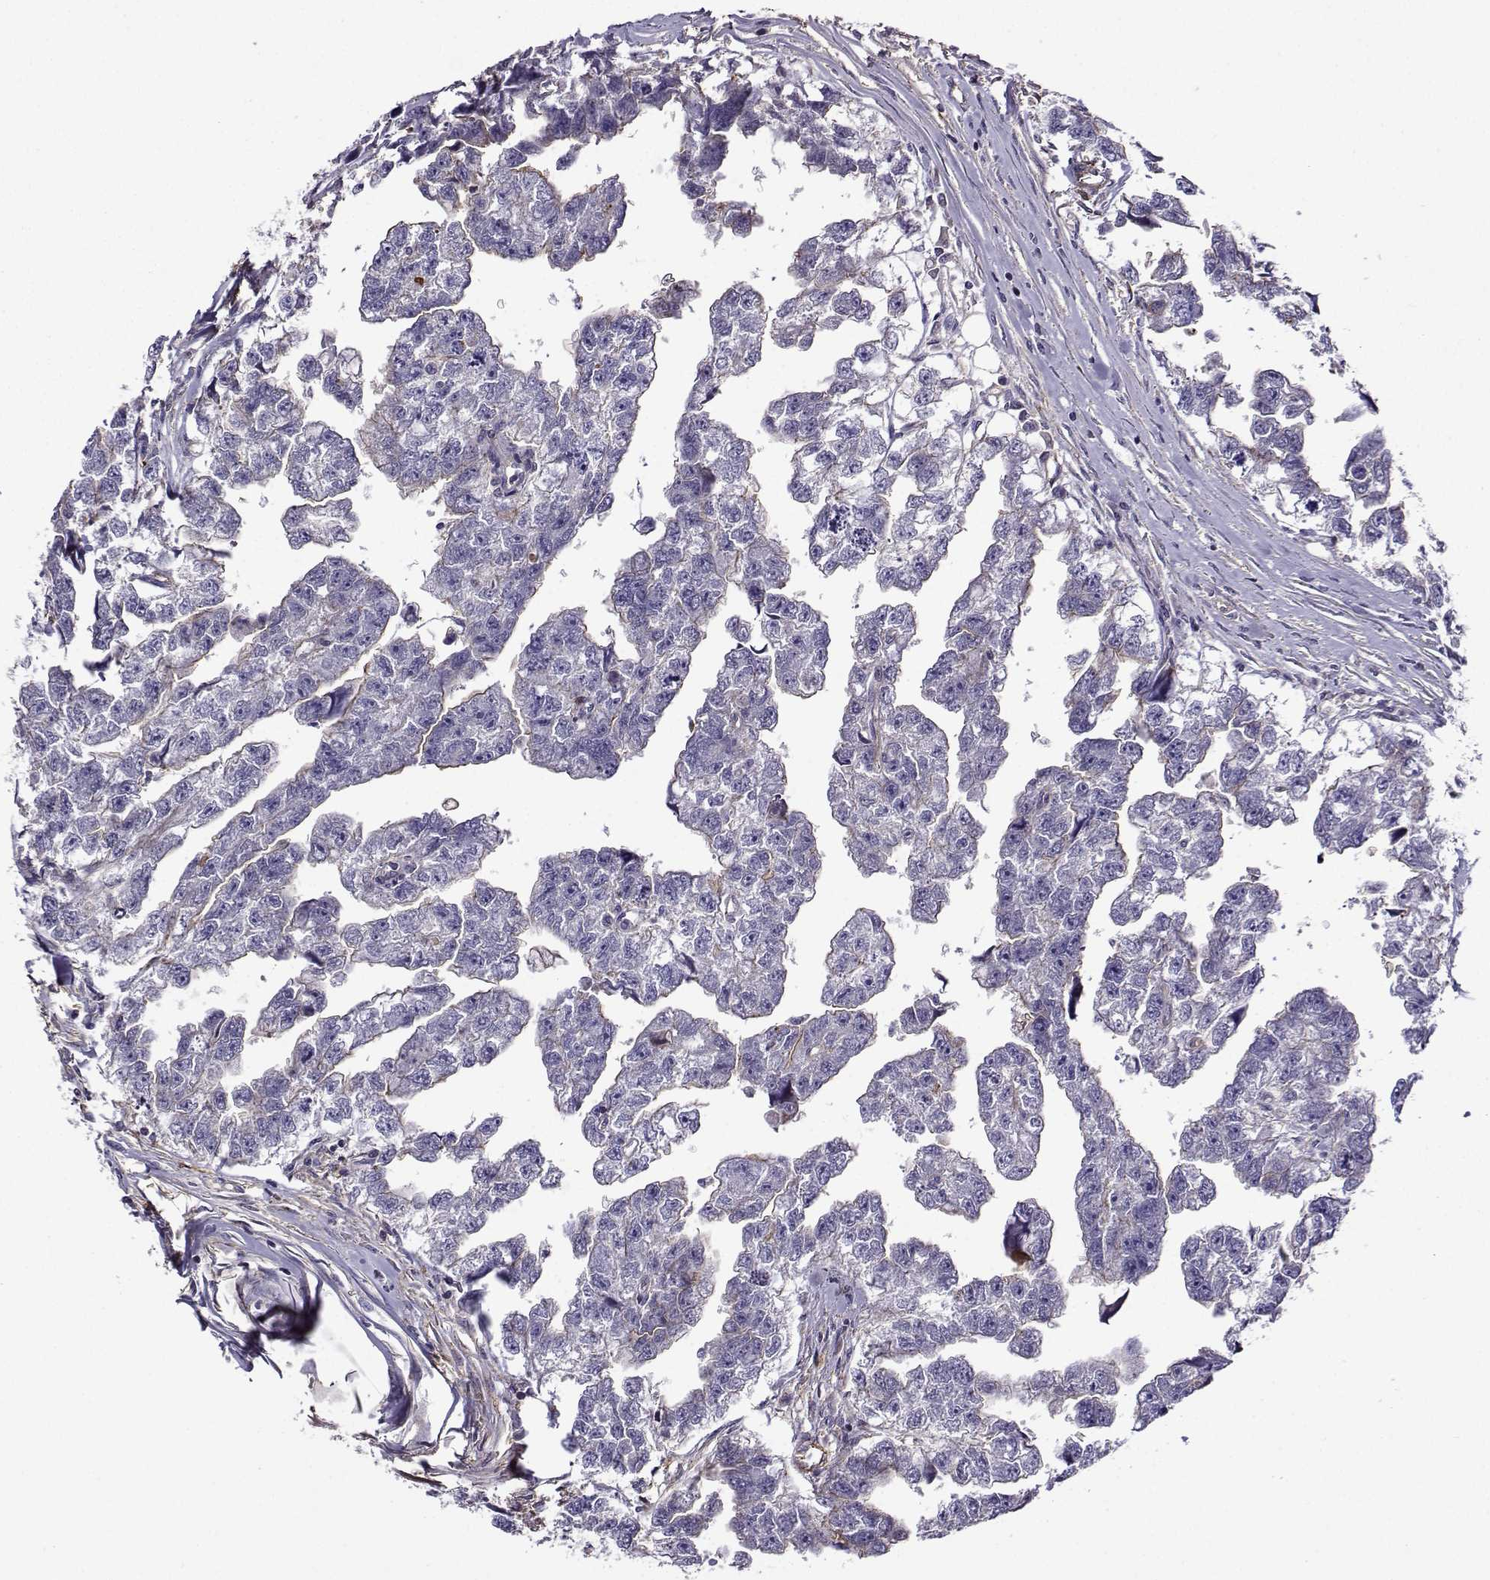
{"staining": {"intensity": "negative", "quantity": "none", "location": "none"}, "tissue": "testis cancer", "cell_type": "Tumor cells", "image_type": "cancer", "snomed": [{"axis": "morphology", "description": "Carcinoma, Embryonal, NOS"}, {"axis": "morphology", "description": "Teratoma, malignant, NOS"}, {"axis": "topography", "description": "Testis"}], "caption": "Tumor cells are negative for brown protein staining in testis embryonal carcinoma.", "gene": "ITGB8", "patient": {"sex": "male", "age": 44}}